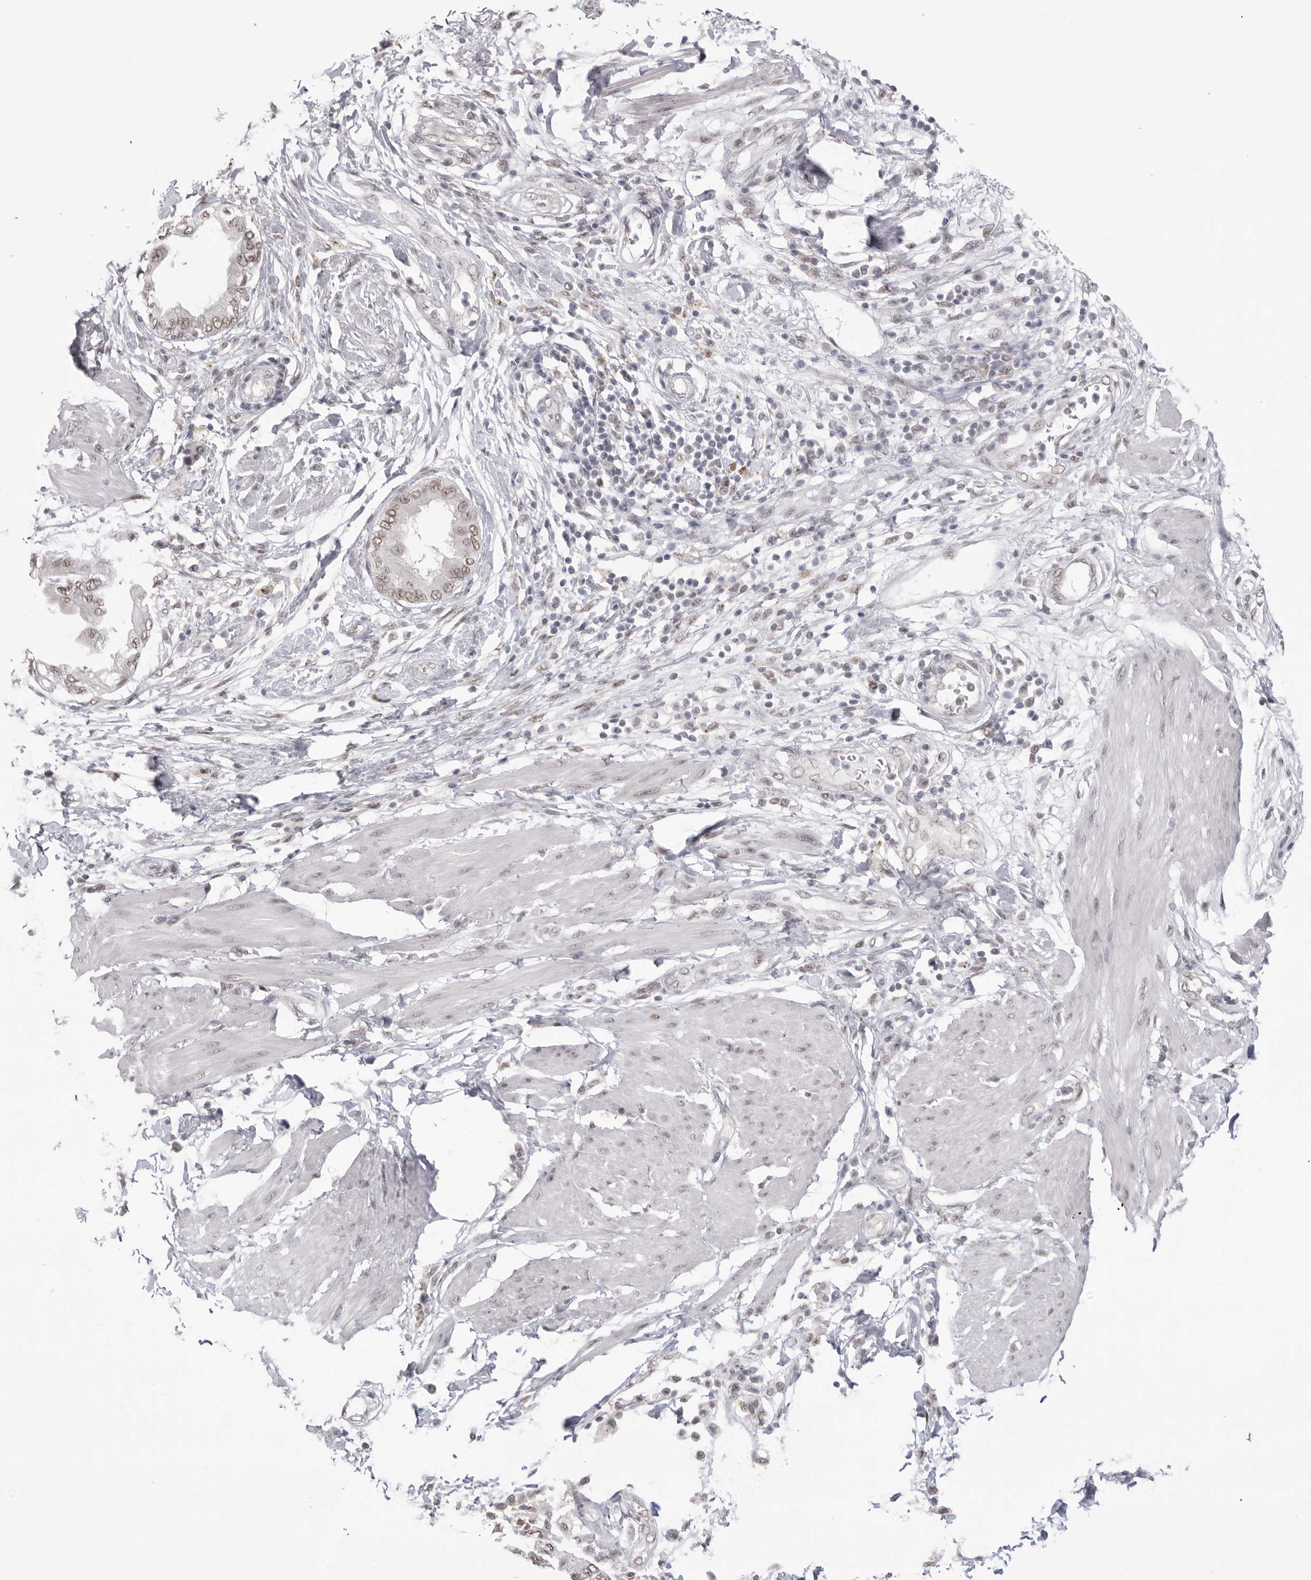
{"staining": {"intensity": "moderate", "quantity": "25%-75%", "location": "nuclear"}, "tissue": "pancreatic cancer", "cell_type": "Tumor cells", "image_type": "cancer", "snomed": [{"axis": "morphology", "description": "Normal tissue, NOS"}, {"axis": "morphology", "description": "Adenocarcinoma, NOS"}, {"axis": "topography", "description": "Pancreas"}, {"axis": "topography", "description": "Duodenum"}], "caption": "Immunohistochemical staining of human adenocarcinoma (pancreatic) reveals medium levels of moderate nuclear protein positivity in approximately 25%-75% of tumor cells. (brown staining indicates protein expression, while blue staining denotes nuclei).", "gene": "BCLAF3", "patient": {"sex": "female", "age": 60}}